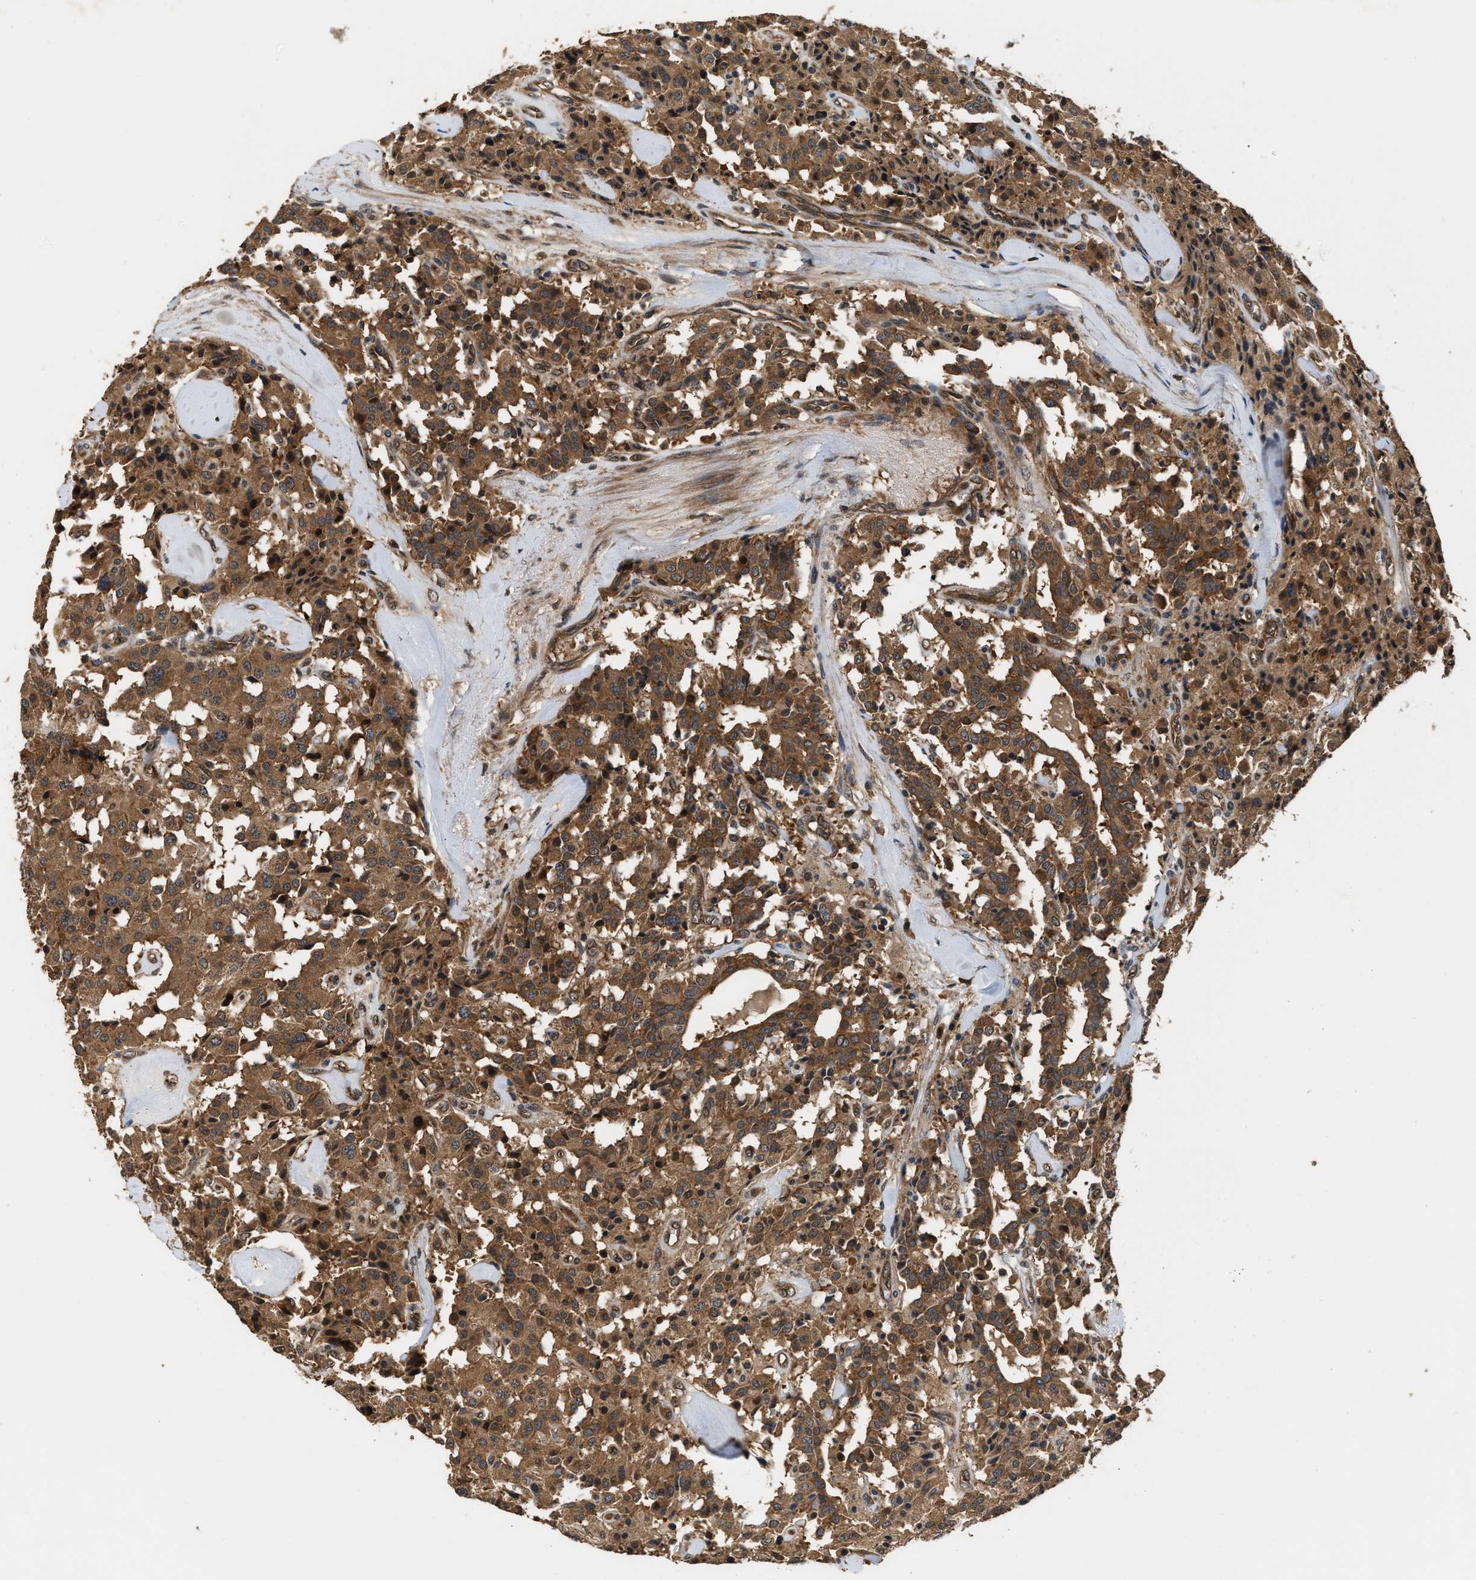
{"staining": {"intensity": "moderate", "quantity": ">75%", "location": "cytoplasmic/membranous"}, "tissue": "carcinoid", "cell_type": "Tumor cells", "image_type": "cancer", "snomed": [{"axis": "morphology", "description": "Carcinoid, malignant, NOS"}, {"axis": "topography", "description": "Lung"}], "caption": "IHC staining of malignant carcinoid, which exhibits medium levels of moderate cytoplasmic/membranous positivity in approximately >75% of tumor cells indicating moderate cytoplasmic/membranous protein staining. The staining was performed using DAB (brown) for protein detection and nuclei were counterstained in hematoxylin (blue).", "gene": "DNAJC2", "patient": {"sex": "male", "age": 30}}